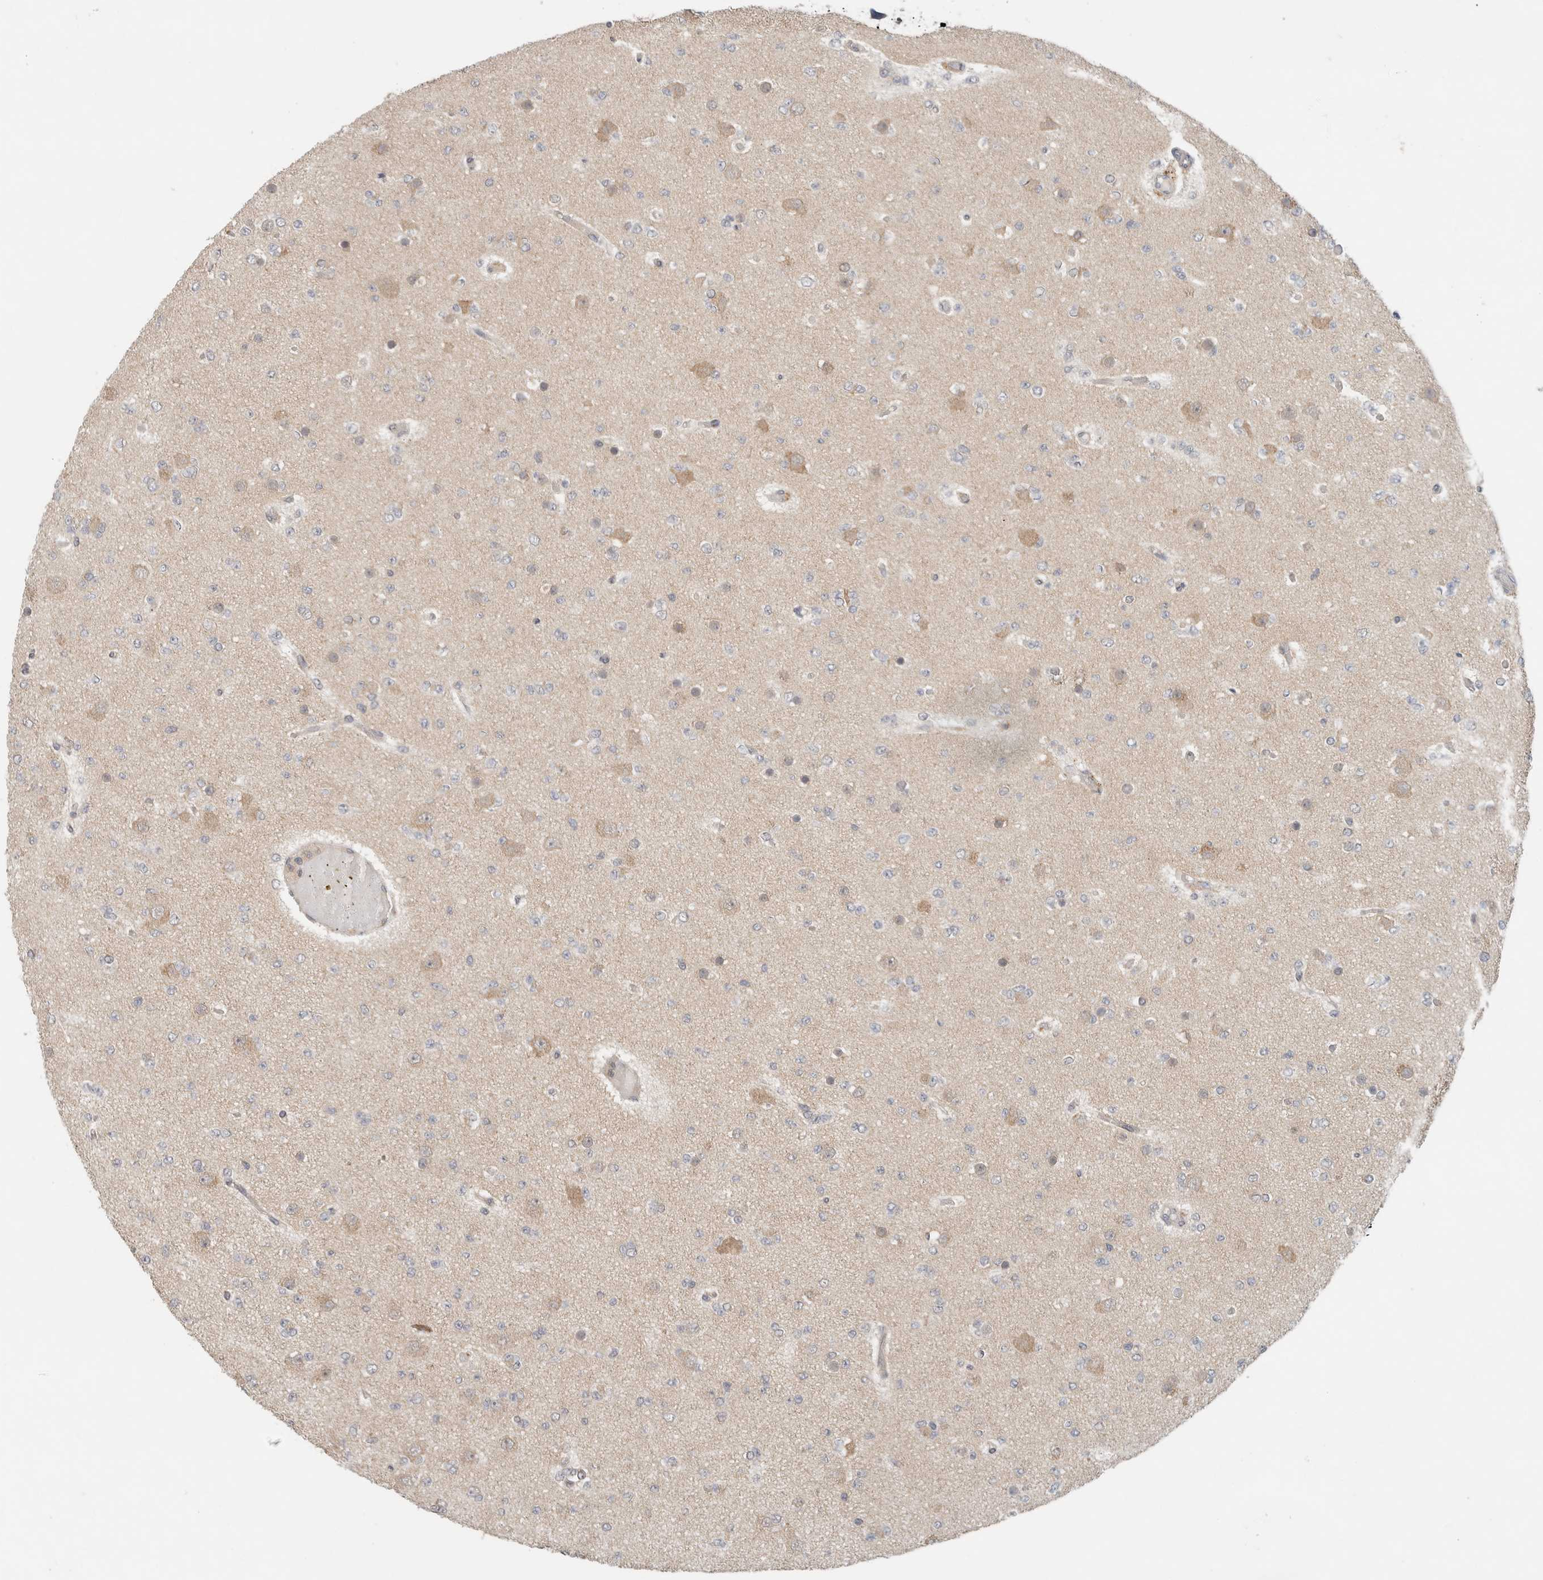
{"staining": {"intensity": "negative", "quantity": "none", "location": "none"}, "tissue": "glioma", "cell_type": "Tumor cells", "image_type": "cancer", "snomed": [{"axis": "morphology", "description": "Glioma, malignant, Low grade"}, {"axis": "topography", "description": "Brain"}], "caption": "This image is of malignant glioma (low-grade) stained with IHC to label a protein in brown with the nuclei are counter-stained blue. There is no positivity in tumor cells.", "gene": "SGK1", "patient": {"sex": "female", "age": 22}}